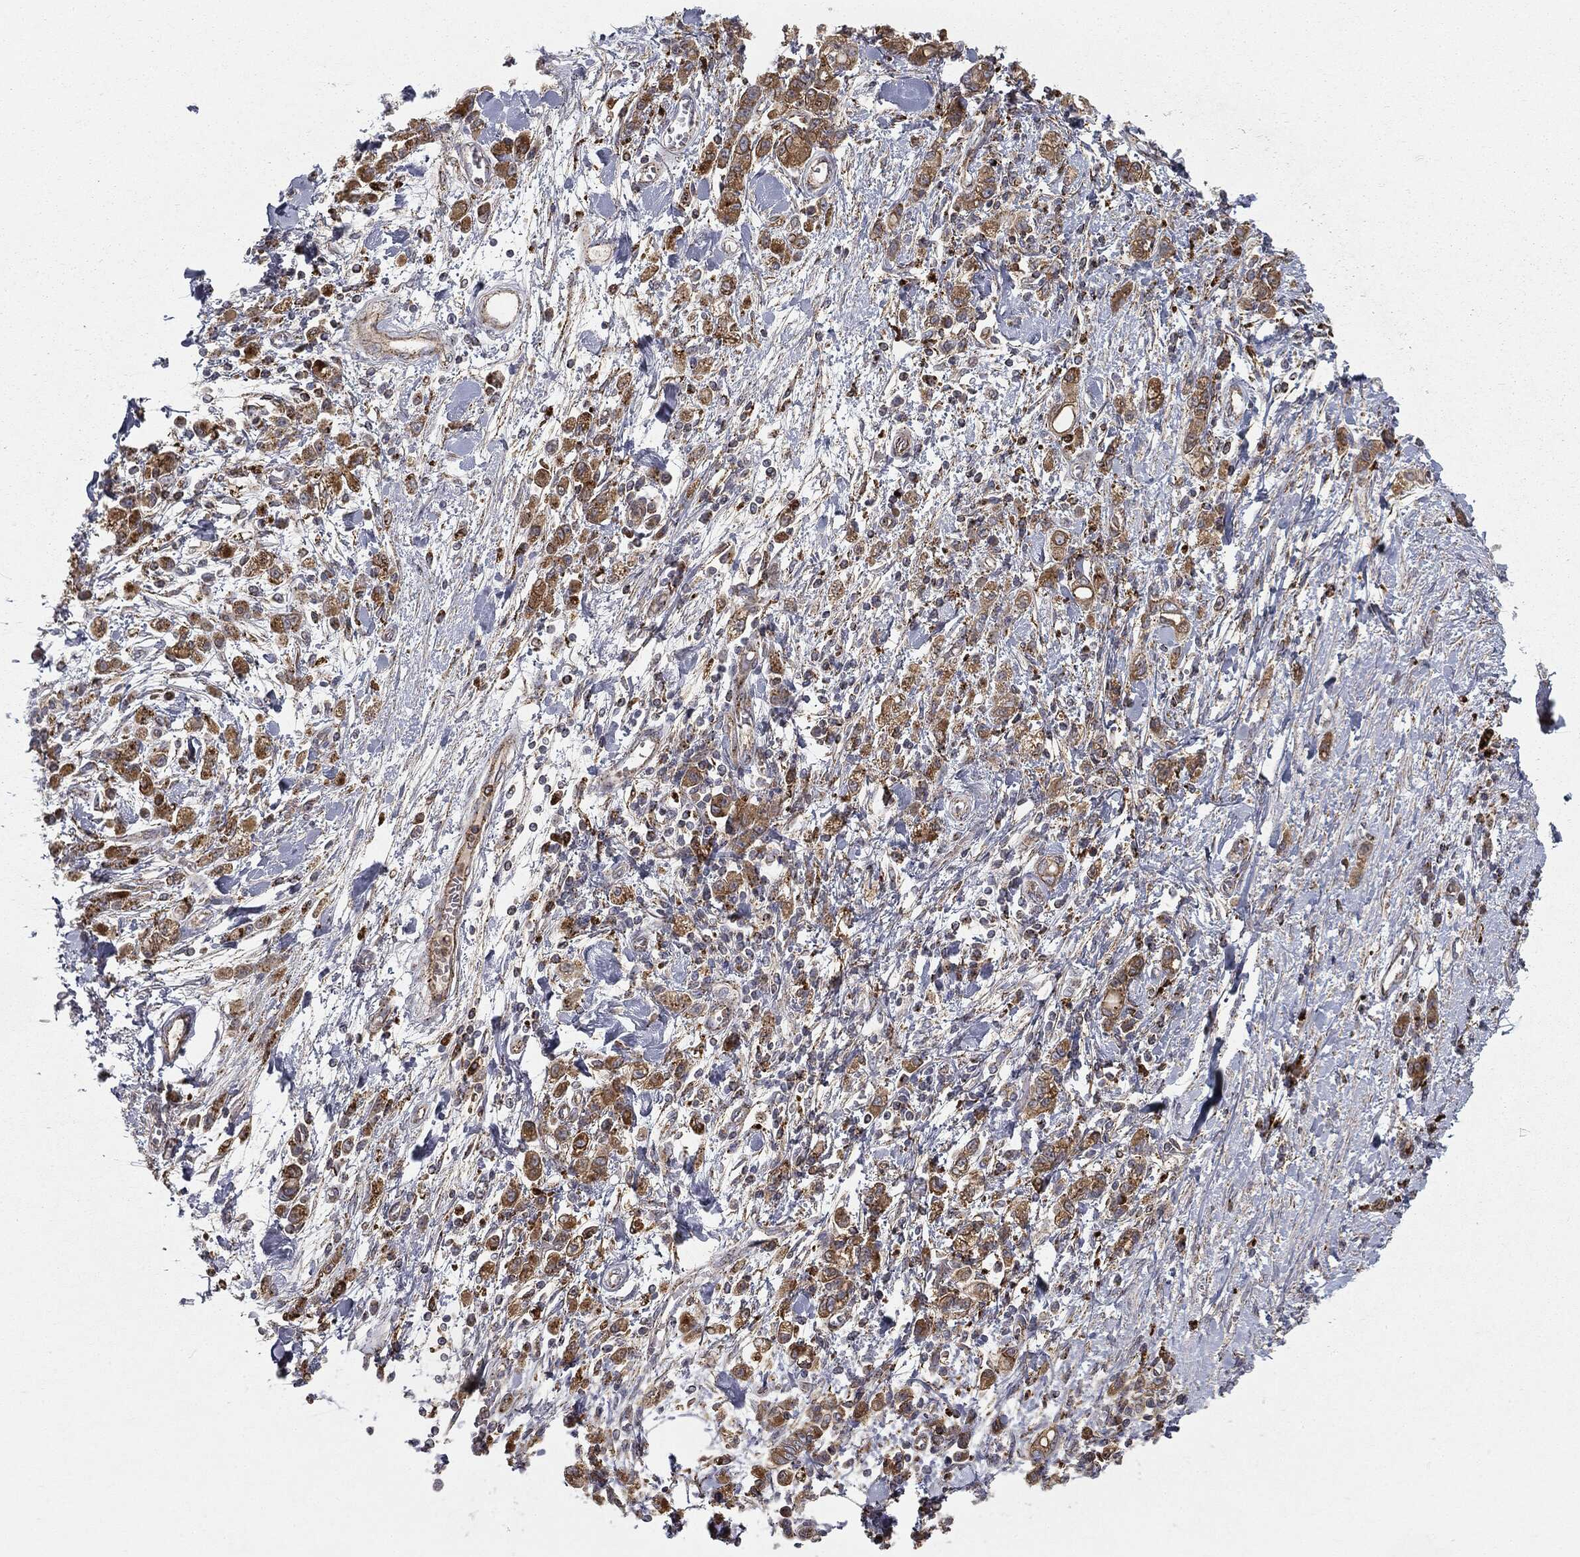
{"staining": {"intensity": "moderate", "quantity": ">75%", "location": "cytoplasmic/membranous"}, "tissue": "stomach cancer", "cell_type": "Tumor cells", "image_type": "cancer", "snomed": [{"axis": "morphology", "description": "Adenocarcinoma, NOS"}, {"axis": "topography", "description": "Stomach"}], "caption": "High-power microscopy captured an immunohistochemistry photomicrograph of adenocarcinoma (stomach), revealing moderate cytoplasmic/membranous staining in about >75% of tumor cells.", "gene": "CTSA", "patient": {"sex": "male", "age": 77}}